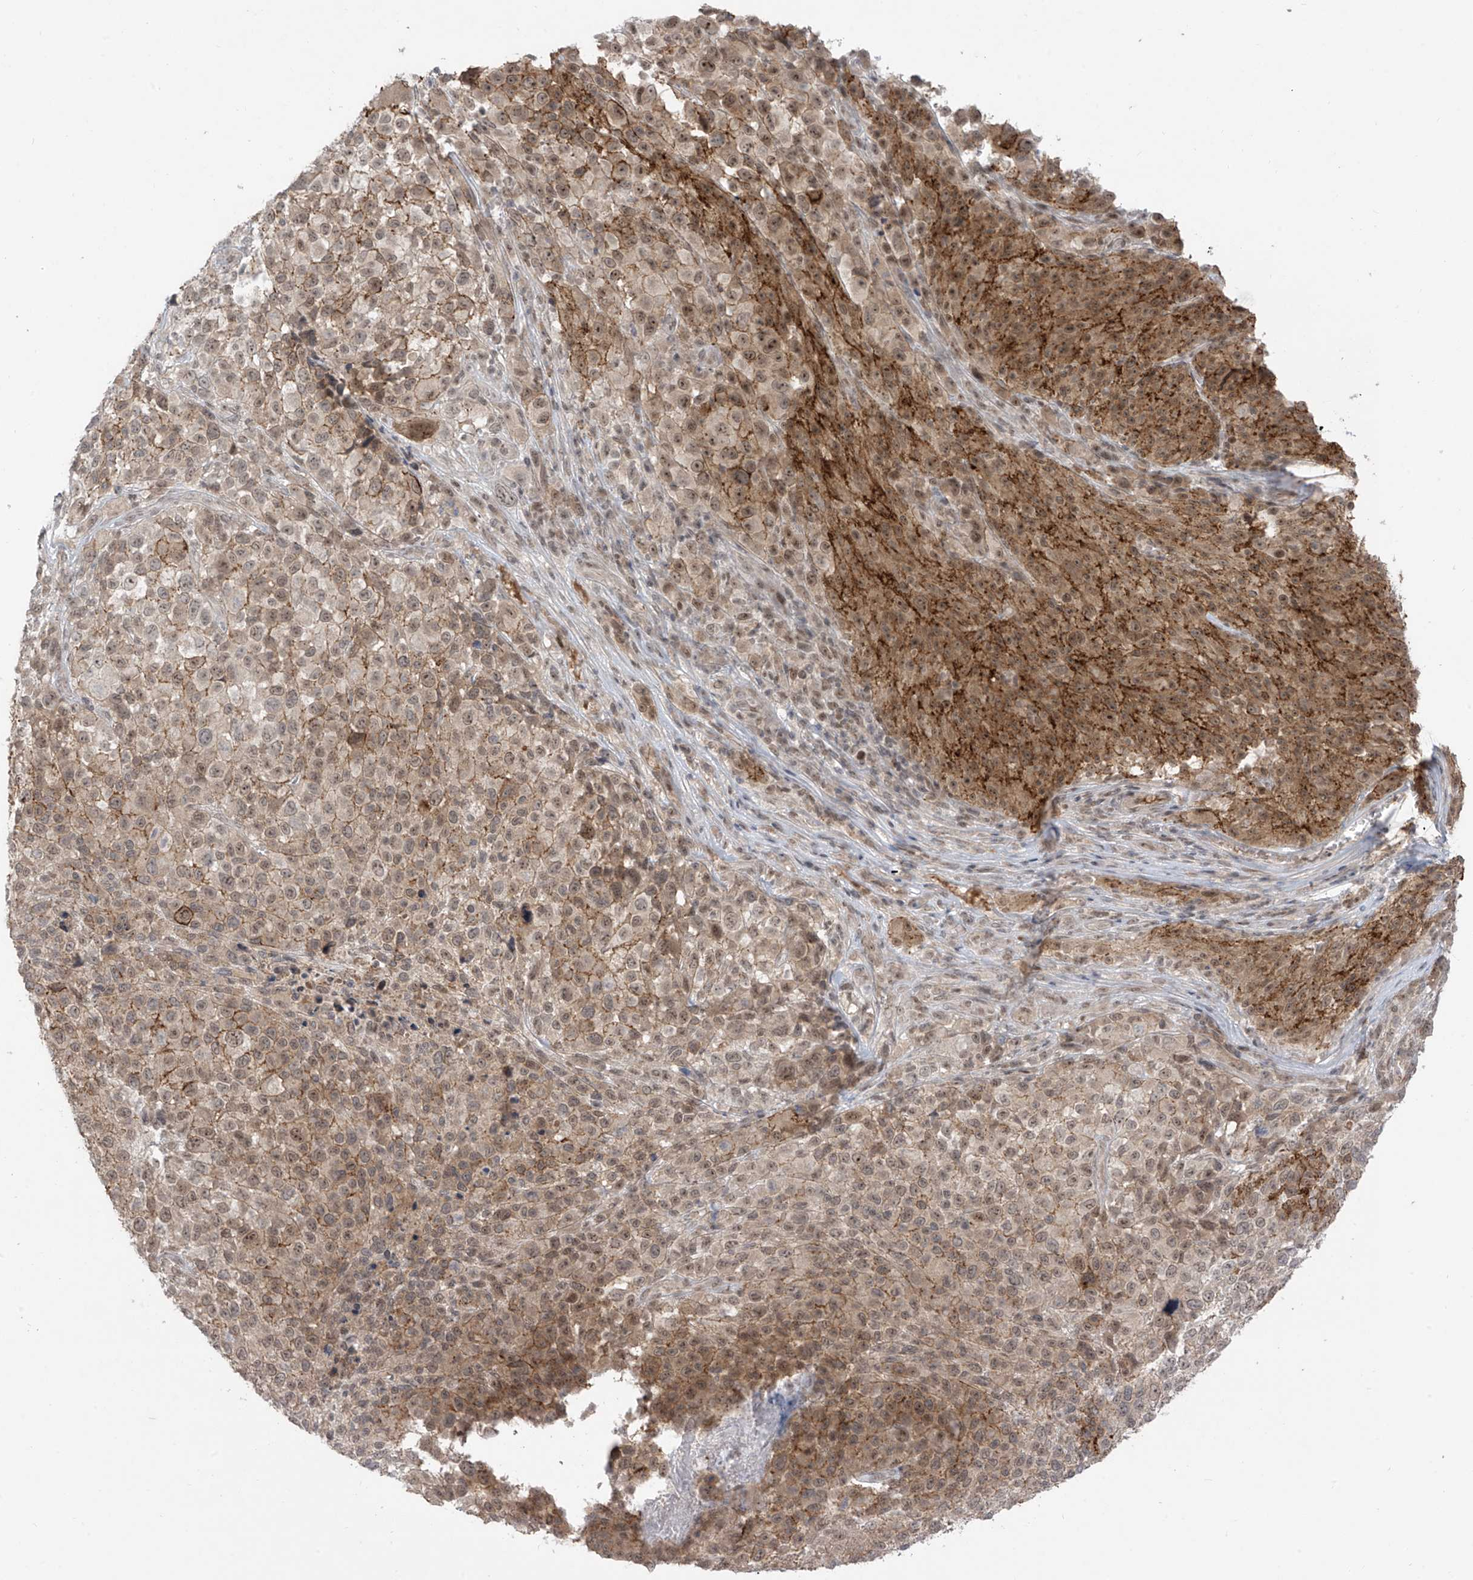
{"staining": {"intensity": "moderate", "quantity": ">75%", "location": "cytoplasmic/membranous,nuclear"}, "tissue": "melanoma", "cell_type": "Tumor cells", "image_type": "cancer", "snomed": [{"axis": "morphology", "description": "Malignant melanoma, NOS"}, {"axis": "topography", "description": "Skin of trunk"}], "caption": "Protein expression analysis of malignant melanoma shows moderate cytoplasmic/membranous and nuclear positivity in about >75% of tumor cells.", "gene": "OGT", "patient": {"sex": "male", "age": 71}}